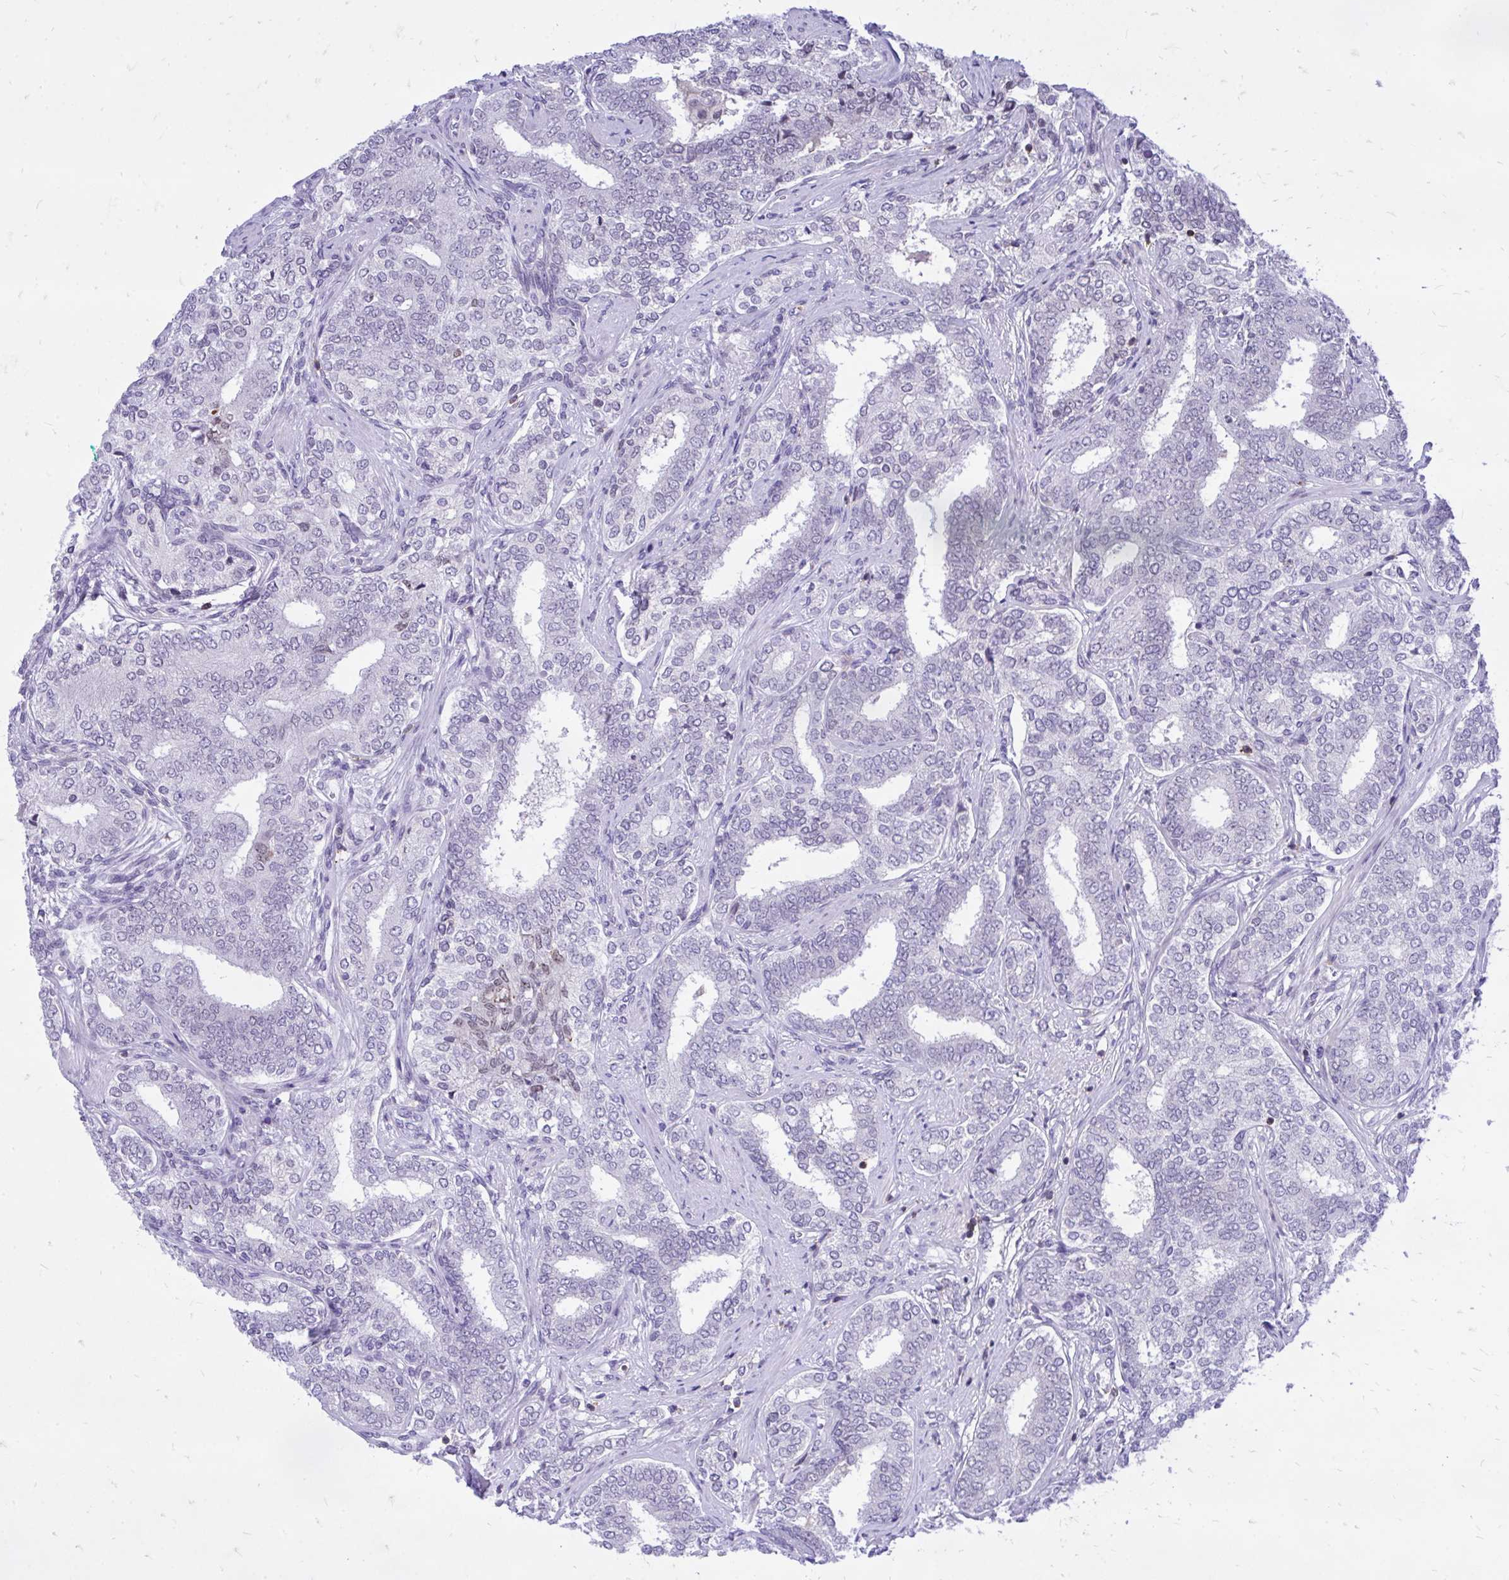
{"staining": {"intensity": "negative", "quantity": "none", "location": "none"}, "tissue": "prostate cancer", "cell_type": "Tumor cells", "image_type": "cancer", "snomed": [{"axis": "morphology", "description": "Adenocarcinoma, High grade"}, {"axis": "topography", "description": "Prostate"}], "caption": "Photomicrograph shows no protein staining in tumor cells of prostate cancer tissue. (Brightfield microscopy of DAB immunohistochemistry at high magnification).", "gene": "CXCL8", "patient": {"sex": "male", "age": 72}}